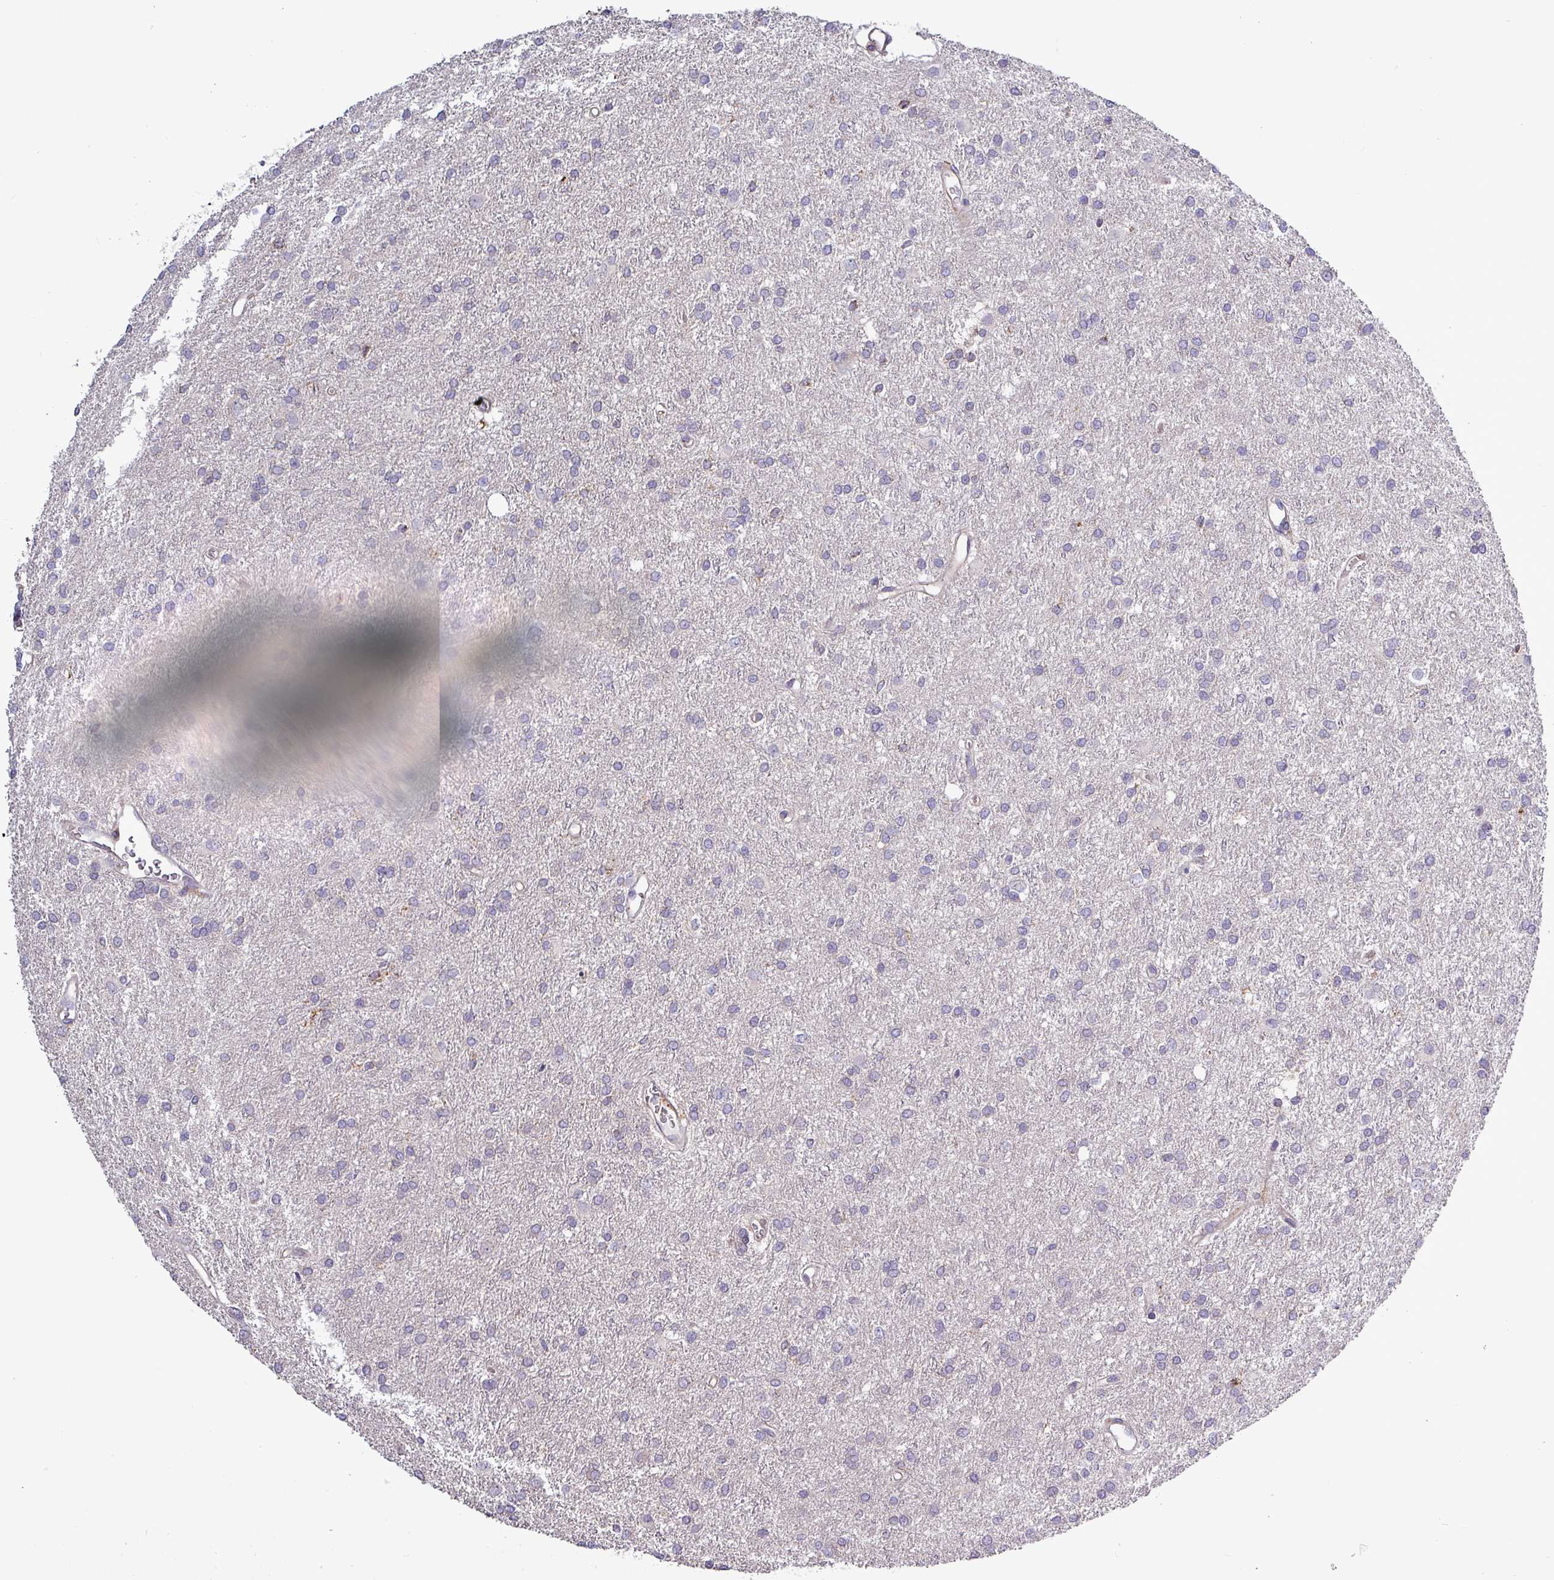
{"staining": {"intensity": "negative", "quantity": "none", "location": "none"}, "tissue": "glioma", "cell_type": "Tumor cells", "image_type": "cancer", "snomed": [{"axis": "morphology", "description": "Glioma, malignant, High grade"}, {"axis": "topography", "description": "Brain"}], "caption": "The photomicrograph demonstrates no significant positivity in tumor cells of malignant glioma (high-grade). (Immunohistochemistry, brightfield microscopy, high magnification).", "gene": "PLIN2", "patient": {"sex": "female", "age": 50}}